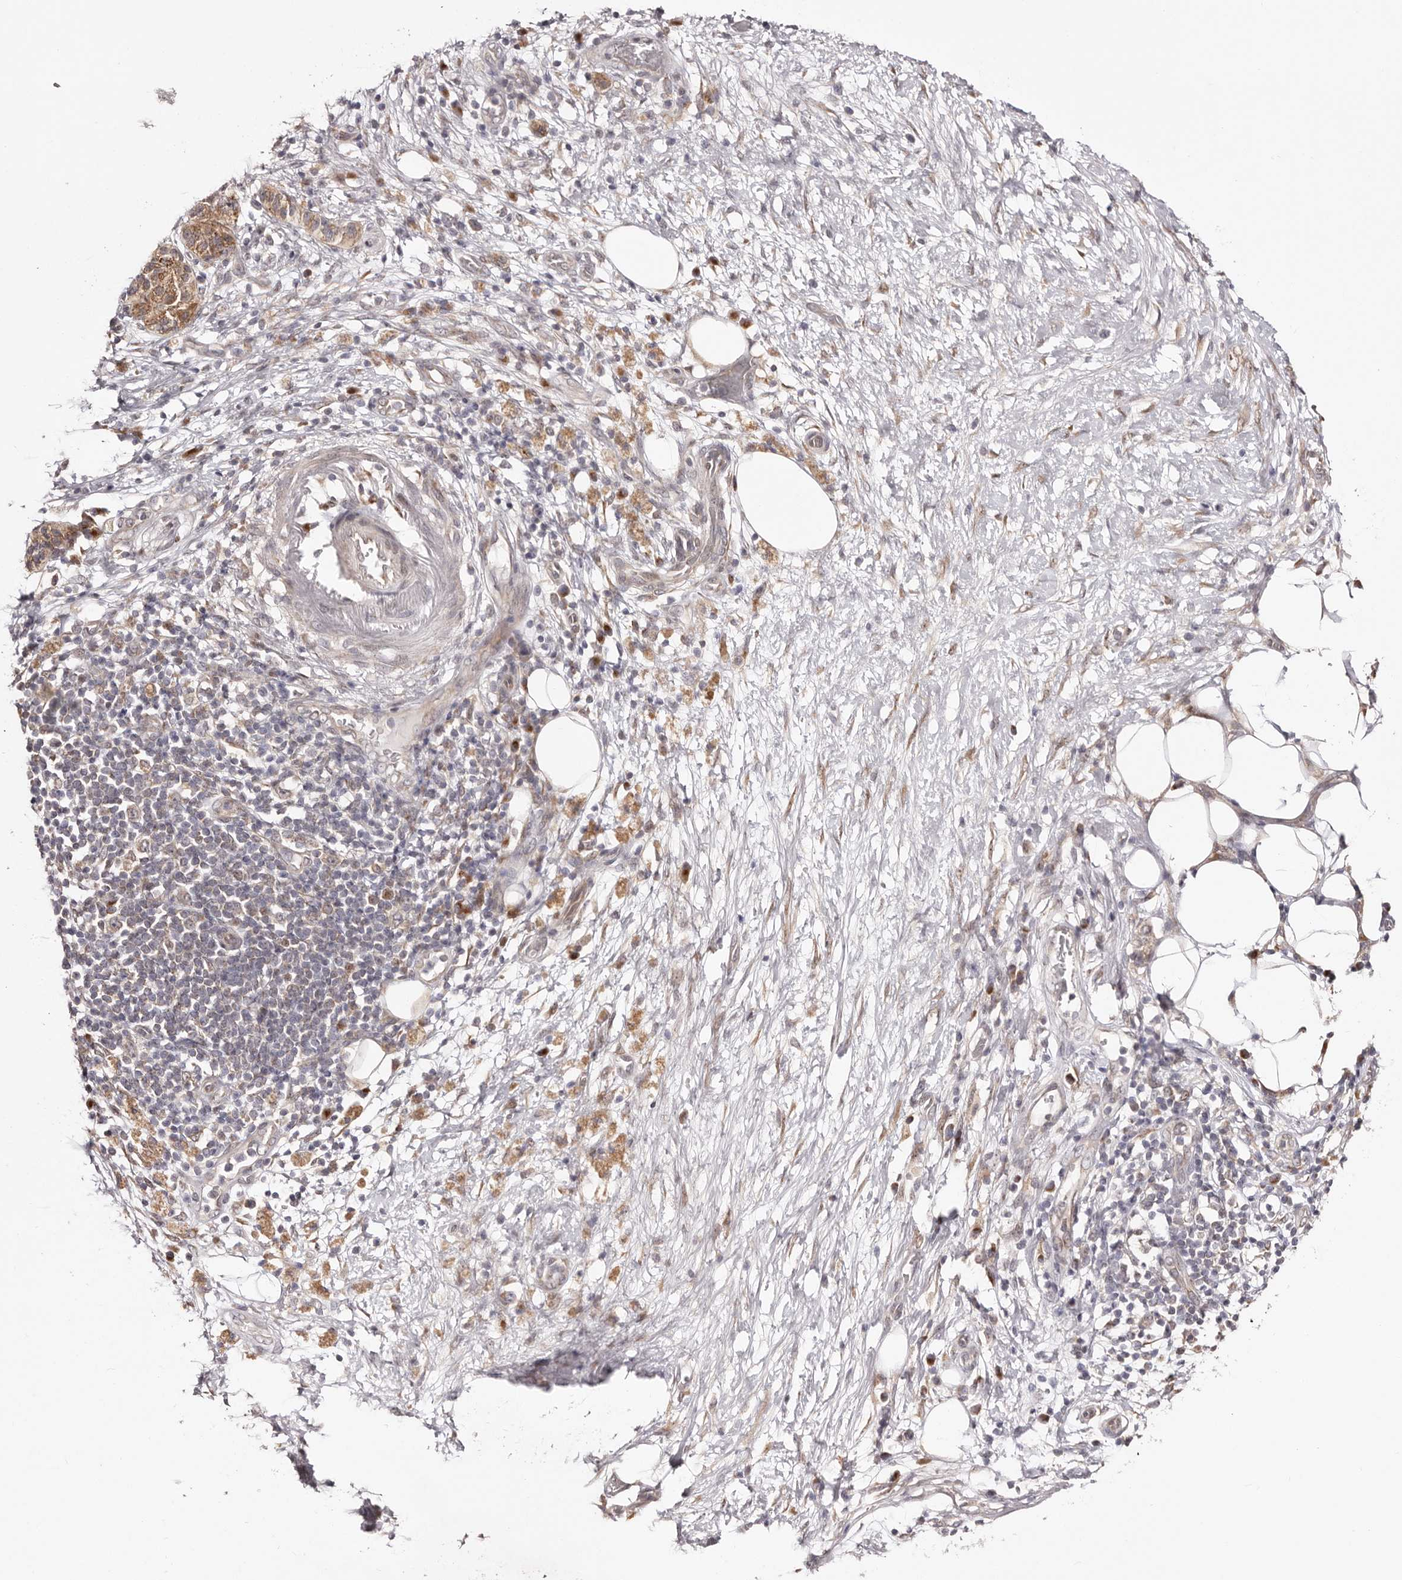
{"staining": {"intensity": "moderate", "quantity": ">75%", "location": "cytoplasmic/membranous"}, "tissue": "pancreatic cancer", "cell_type": "Tumor cells", "image_type": "cancer", "snomed": [{"axis": "morphology", "description": "Adenocarcinoma, NOS"}, {"axis": "topography", "description": "Pancreas"}], "caption": "The micrograph exhibits staining of pancreatic adenocarcinoma, revealing moderate cytoplasmic/membranous protein positivity (brown color) within tumor cells. Immunohistochemistry (ihc) stains the protein in brown and the nuclei are stained blue.", "gene": "EGR3", "patient": {"sex": "female", "age": 78}}